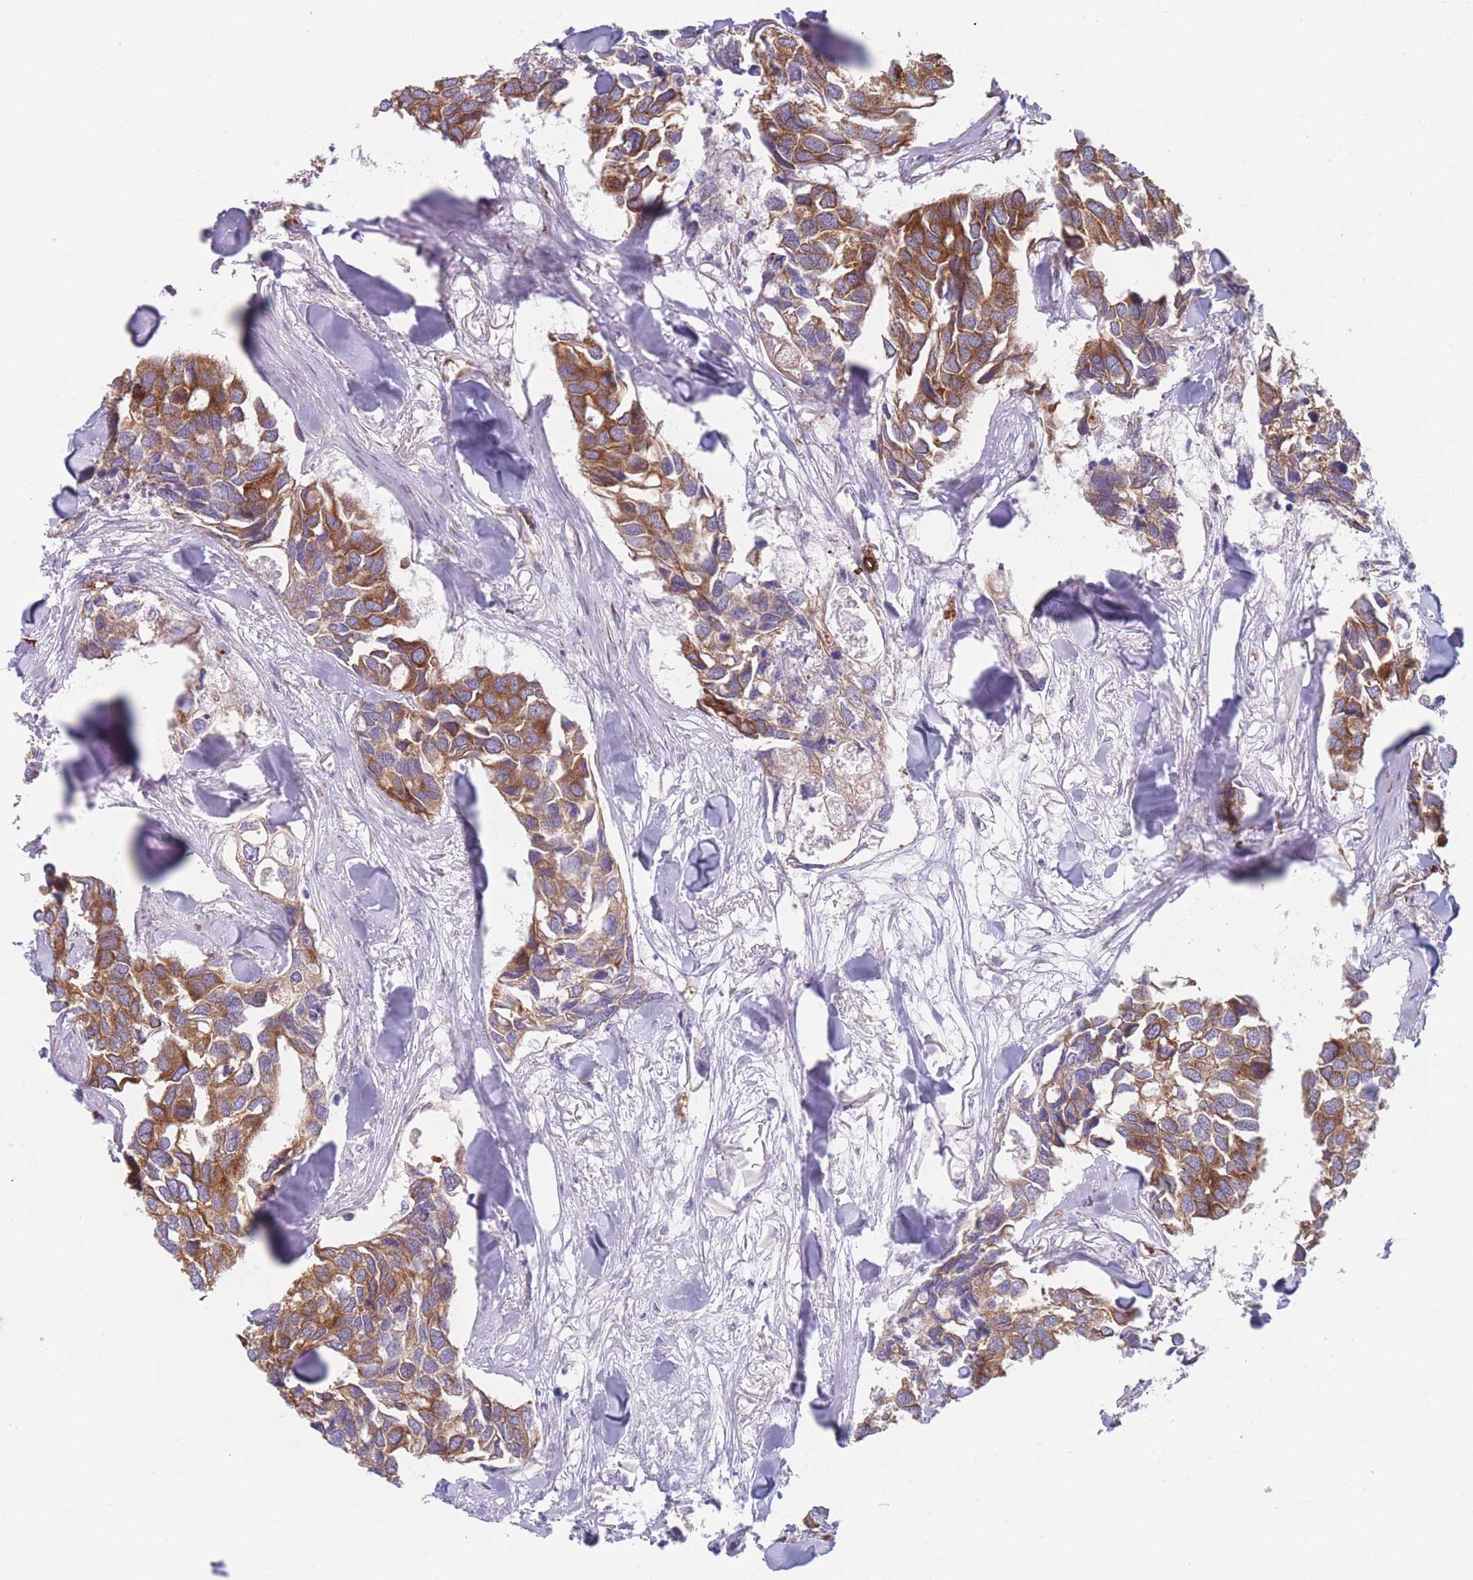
{"staining": {"intensity": "moderate", "quantity": ">75%", "location": "cytoplasmic/membranous"}, "tissue": "breast cancer", "cell_type": "Tumor cells", "image_type": "cancer", "snomed": [{"axis": "morphology", "description": "Duct carcinoma"}, {"axis": "topography", "description": "Breast"}], "caption": "Immunohistochemical staining of human breast cancer displays moderate cytoplasmic/membranous protein positivity in about >75% of tumor cells. The staining was performed using DAB (3,3'-diaminobenzidine) to visualize the protein expression in brown, while the nuclei were stained in blue with hematoxylin (Magnification: 20x).", "gene": "AK9", "patient": {"sex": "female", "age": 83}}